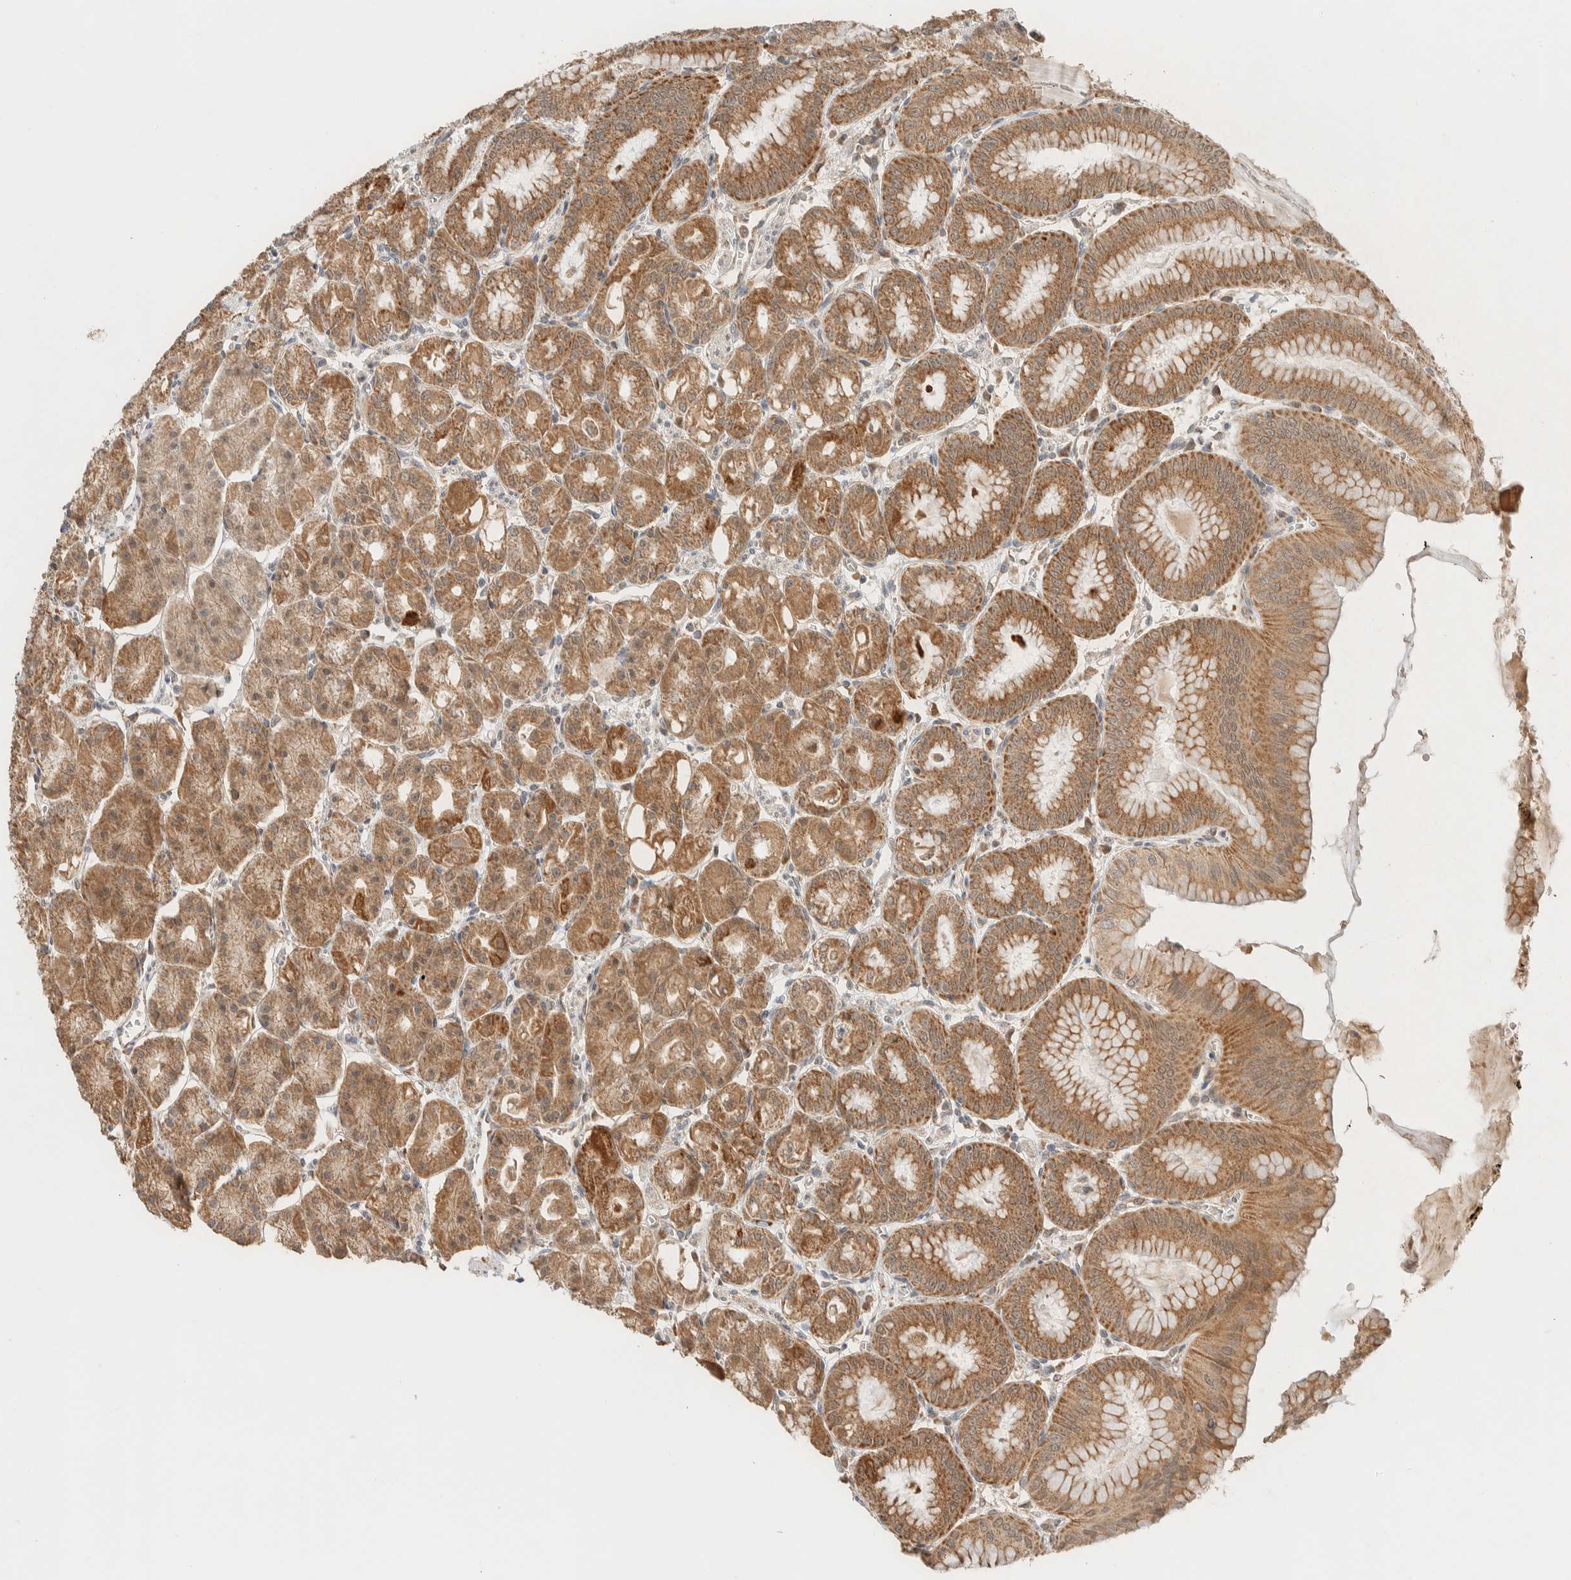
{"staining": {"intensity": "moderate", "quantity": ">75%", "location": "cytoplasmic/membranous,nuclear"}, "tissue": "stomach", "cell_type": "Glandular cells", "image_type": "normal", "snomed": [{"axis": "morphology", "description": "Normal tissue, NOS"}, {"axis": "topography", "description": "Stomach, lower"}], "caption": "IHC photomicrograph of benign stomach: human stomach stained using IHC shows medium levels of moderate protein expression localized specifically in the cytoplasmic/membranous,nuclear of glandular cells, appearing as a cytoplasmic/membranous,nuclear brown color.", "gene": "MRPL41", "patient": {"sex": "male", "age": 71}}